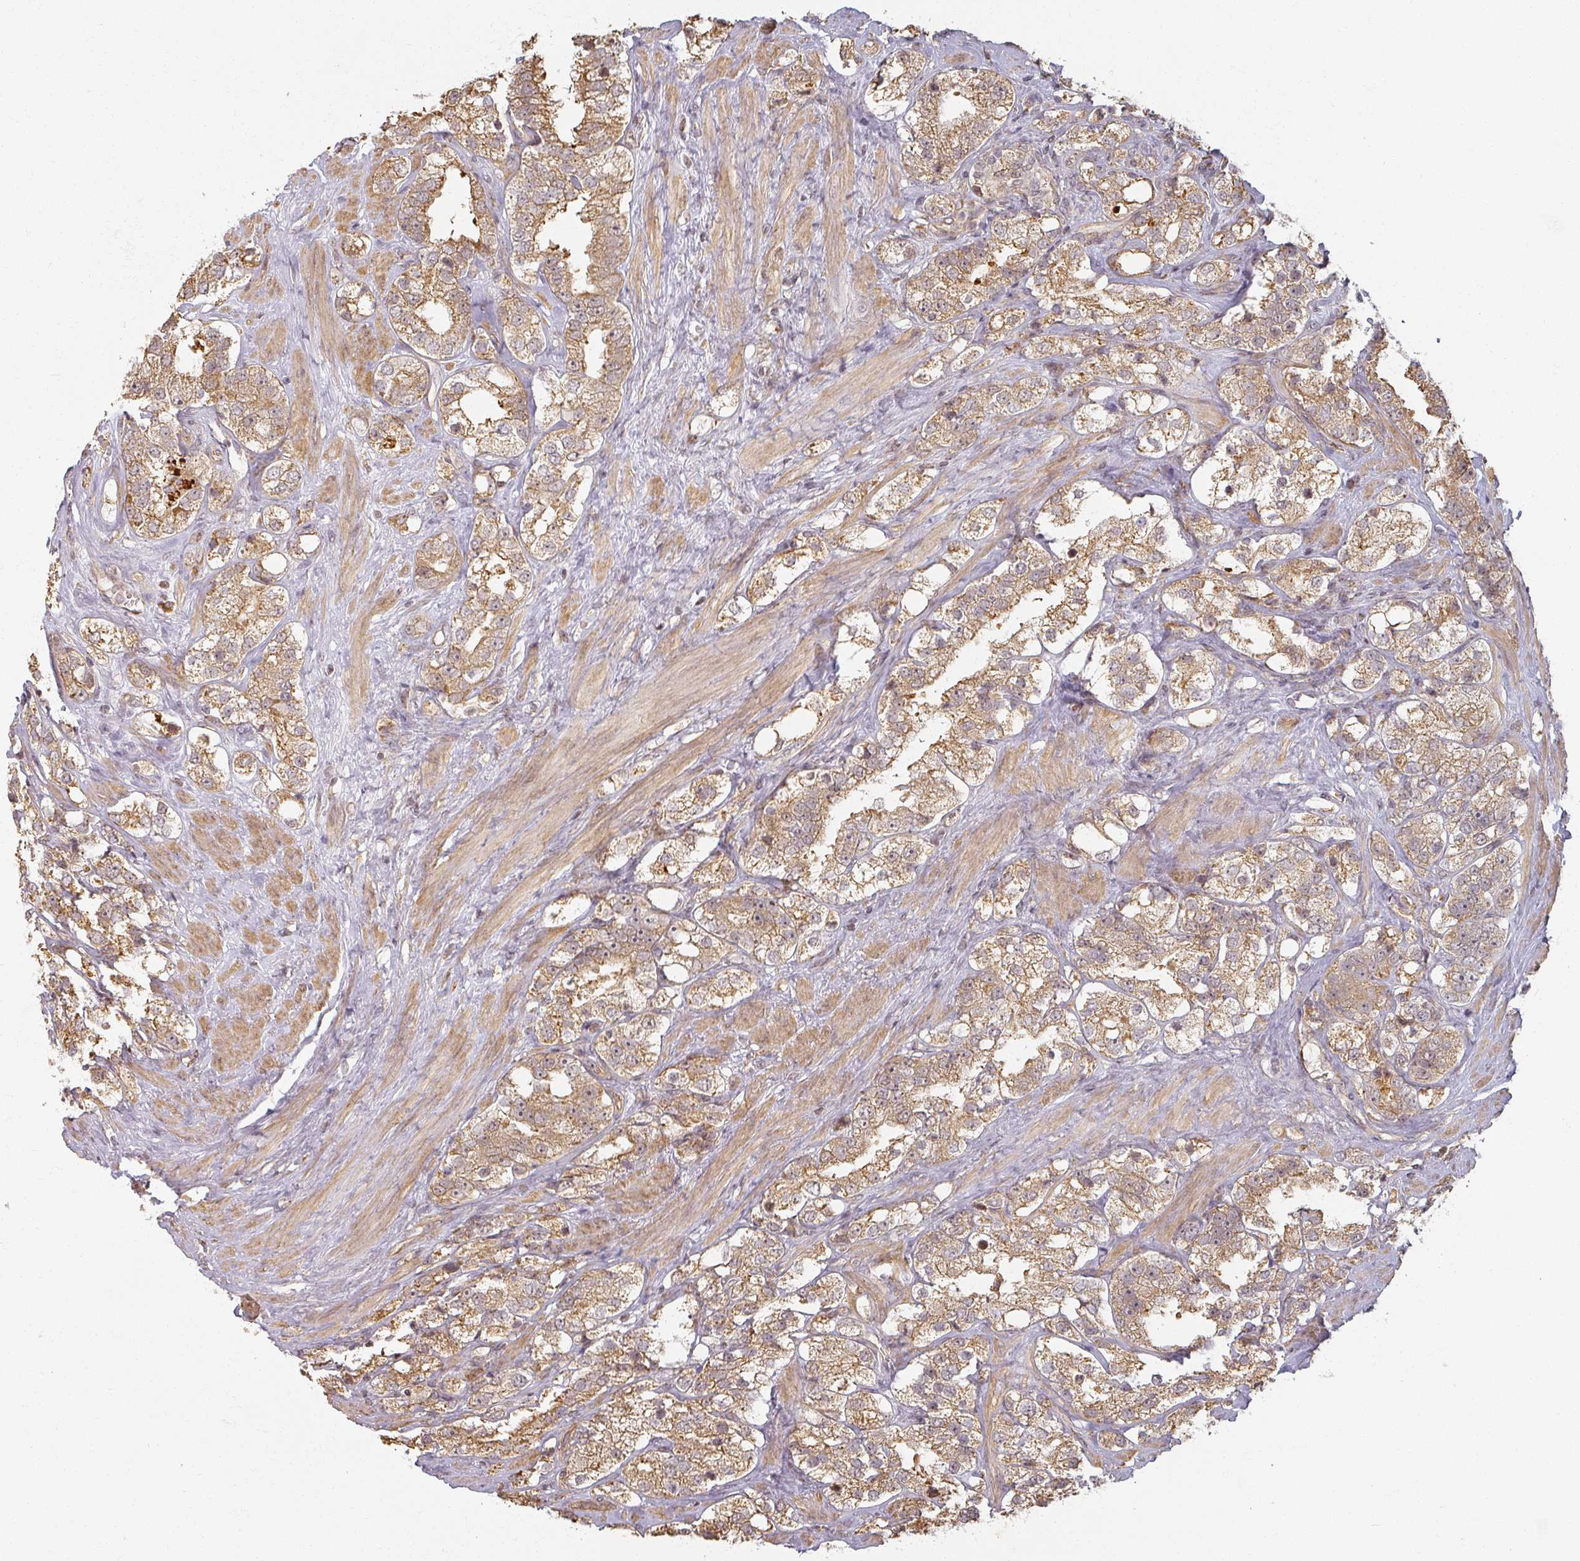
{"staining": {"intensity": "moderate", "quantity": ">75%", "location": "cytoplasmic/membranous,nuclear"}, "tissue": "prostate cancer", "cell_type": "Tumor cells", "image_type": "cancer", "snomed": [{"axis": "morphology", "description": "Adenocarcinoma, NOS"}, {"axis": "topography", "description": "Prostate"}], "caption": "A micrograph showing moderate cytoplasmic/membranous and nuclear expression in approximately >75% of tumor cells in prostate adenocarcinoma, as visualized by brown immunohistochemical staining.", "gene": "MED19", "patient": {"sex": "male", "age": 79}}